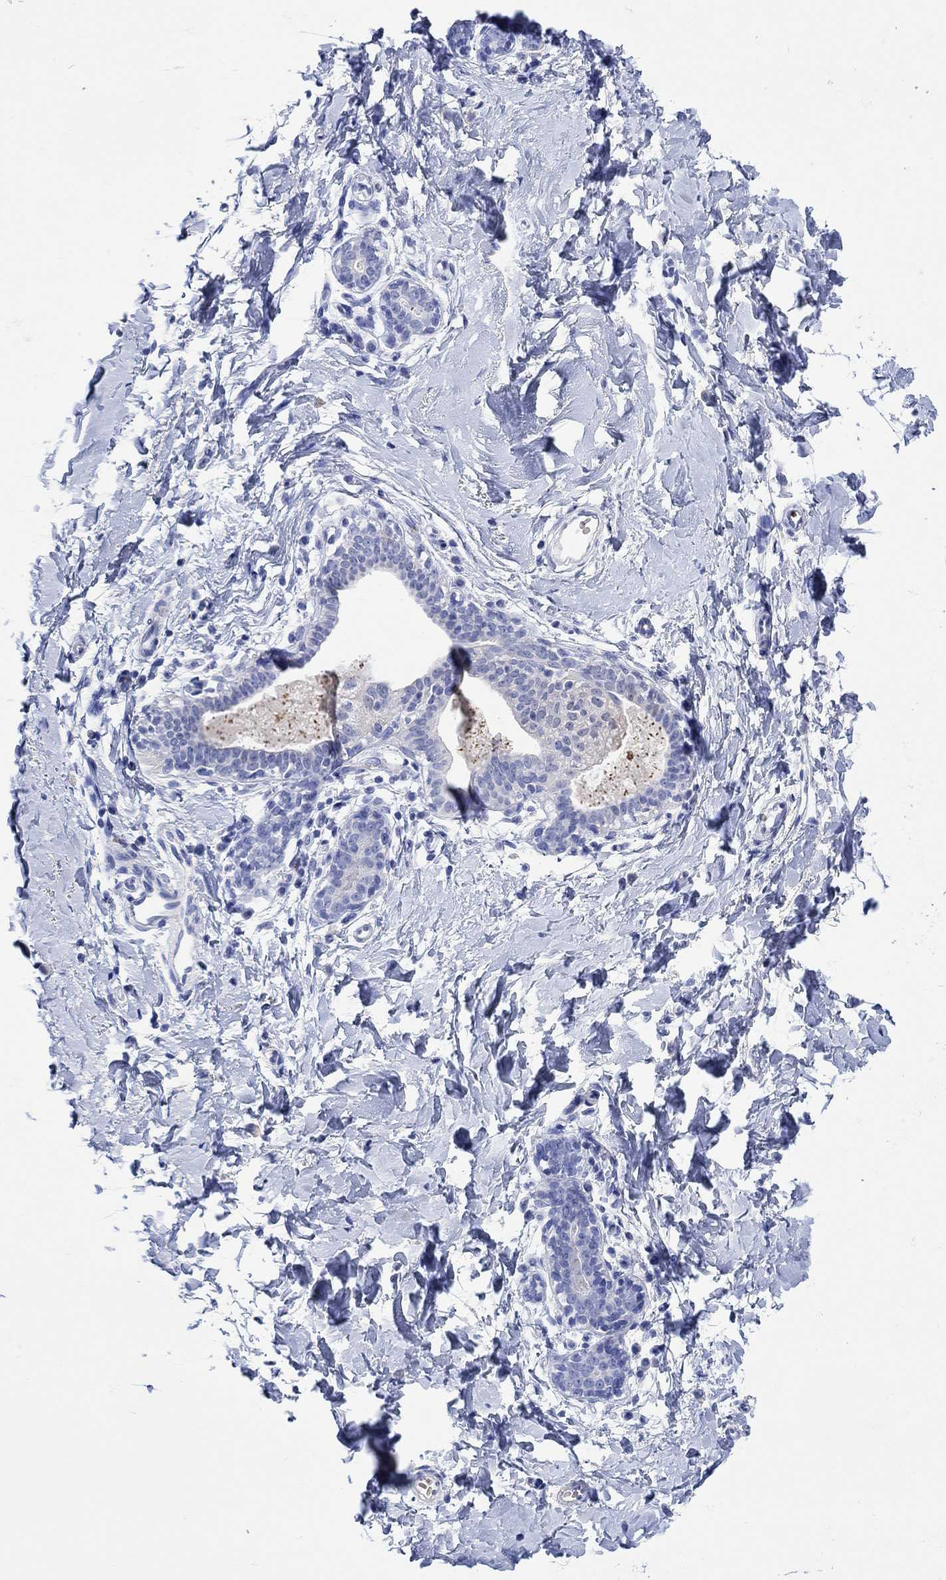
{"staining": {"intensity": "negative", "quantity": "none", "location": "none"}, "tissue": "breast", "cell_type": "Adipocytes", "image_type": "normal", "snomed": [{"axis": "morphology", "description": "Normal tissue, NOS"}, {"axis": "topography", "description": "Breast"}], "caption": "An IHC micrograph of normal breast is shown. There is no staining in adipocytes of breast. (Stains: DAB IHC with hematoxylin counter stain, Microscopy: brightfield microscopy at high magnification).", "gene": "LINGO3", "patient": {"sex": "female", "age": 37}}